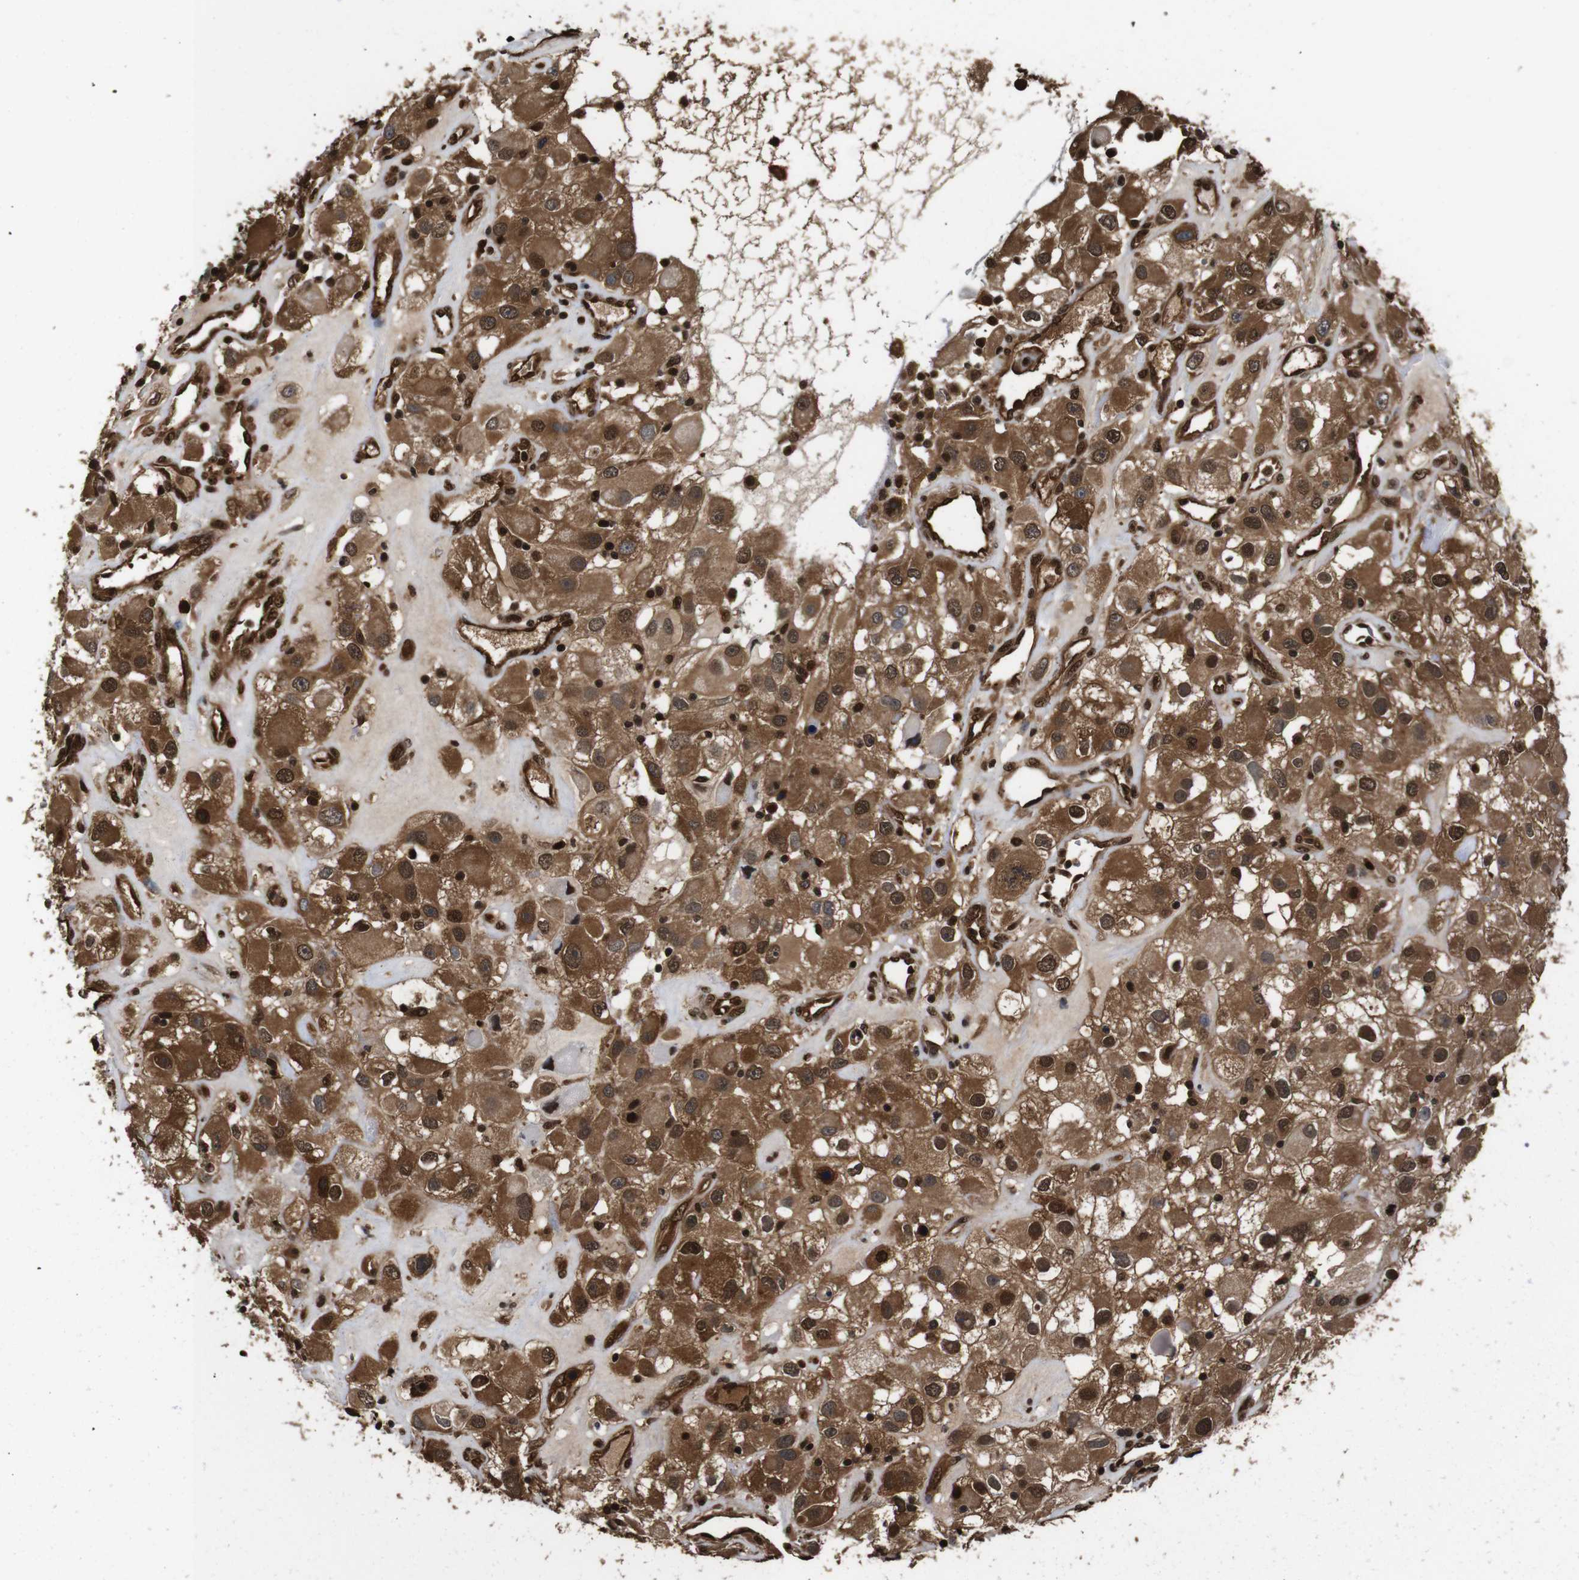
{"staining": {"intensity": "moderate", "quantity": ">75%", "location": "cytoplasmic/membranous,nuclear"}, "tissue": "renal cancer", "cell_type": "Tumor cells", "image_type": "cancer", "snomed": [{"axis": "morphology", "description": "Adenocarcinoma, NOS"}, {"axis": "topography", "description": "Kidney"}], "caption": "Immunohistochemical staining of adenocarcinoma (renal) exhibits medium levels of moderate cytoplasmic/membranous and nuclear staining in about >75% of tumor cells.", "gene": "VCP", "patient": {"sex": "female", "age": 52}}